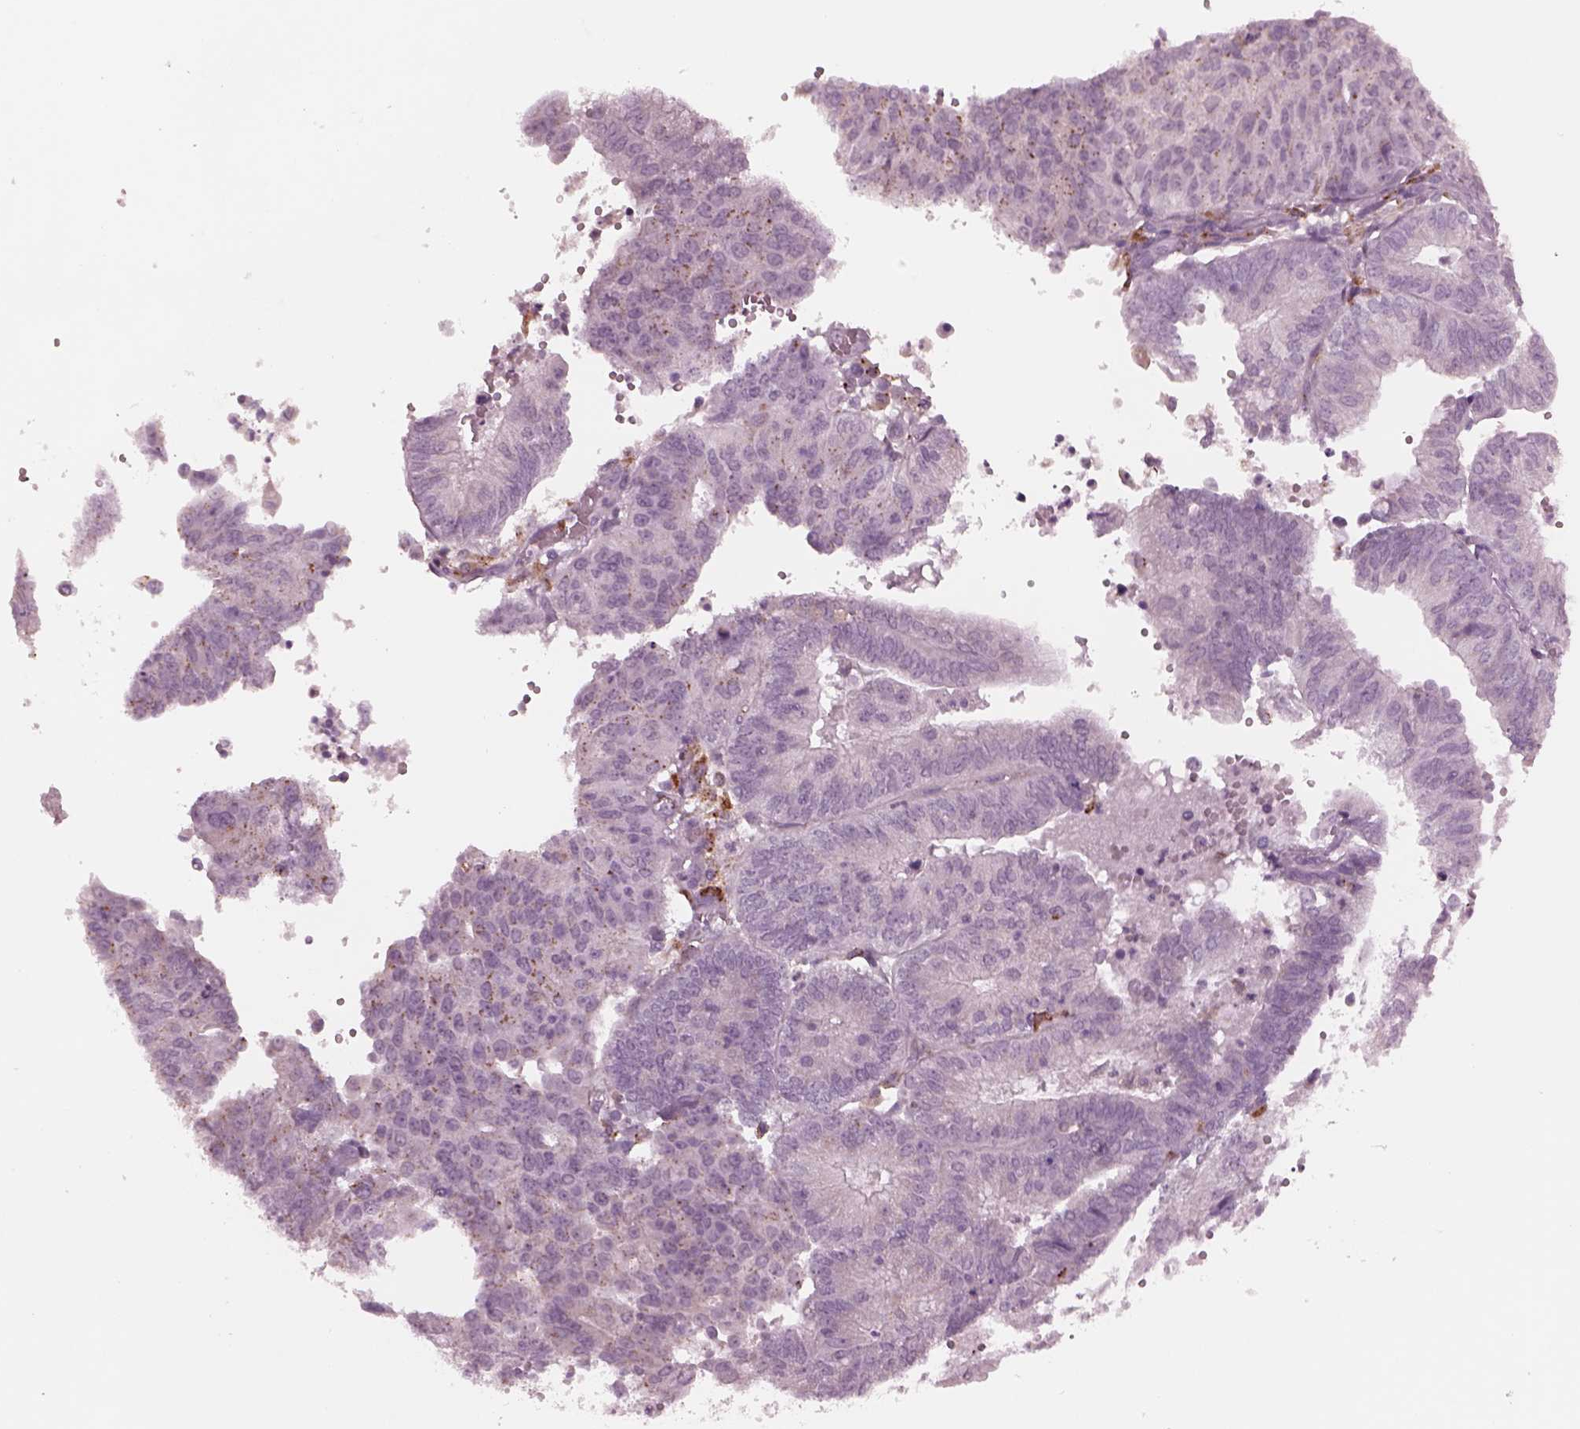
{"staining": {"intensity": "negative", "quantity": "none", "location": "none"}, "tissue": "endometrial cancer", "cell_type": "Tumor cells", "image_type": "cancer", "snomed": [{"axis": "morphology", "description": "Adenocarcinoma, NOS"}, {"axis": "topography", "description": "Endometrium"}], "caption": "Tumor cells are negative for brown protein staining in endometrial cancer (adenocarcinoma).", "gene": "SLAMF8", "patient": {"sex": "female", "age": 82}}